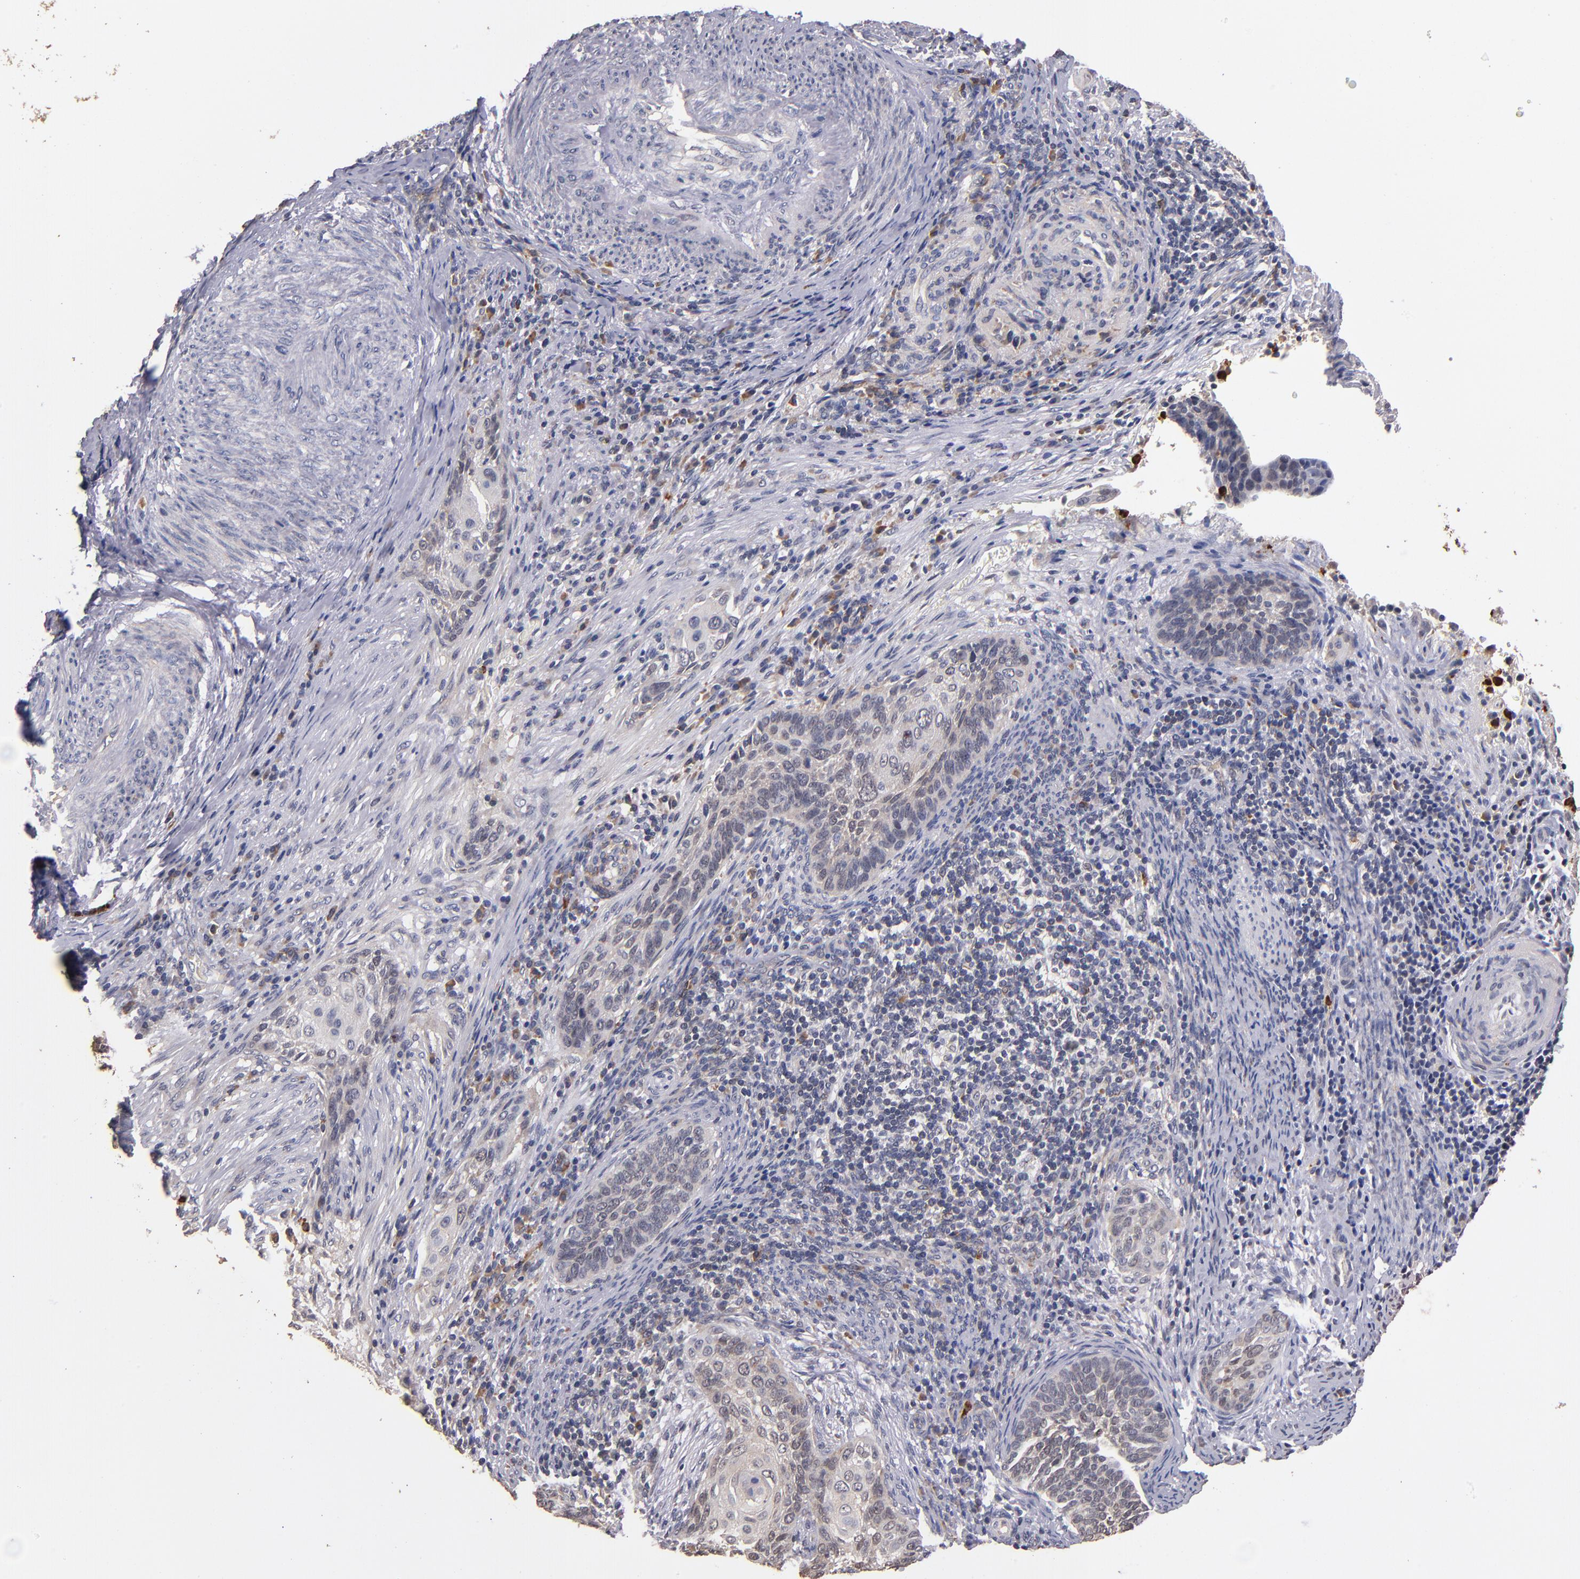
{"staining": {"intensity": "weak", "quantity": ">75%", "location": "cytoplasmic/membranous"}, "tissue": "cervical cancer", "cell_type": "Tumor cells", "image_type": "cancer", "snomed": [{"axis": "morphology", "description": "Squamous cell carcinoma, NOS"}, {"axis": "topography", "description": "Cervix"}], "caption": "Cervical cancer (squamous cell carcinoma) stained with a protein marker displays weak staining in tumor cells.", "gene": "TTLL12", "patient": {"sex": "female", "age": 33}}